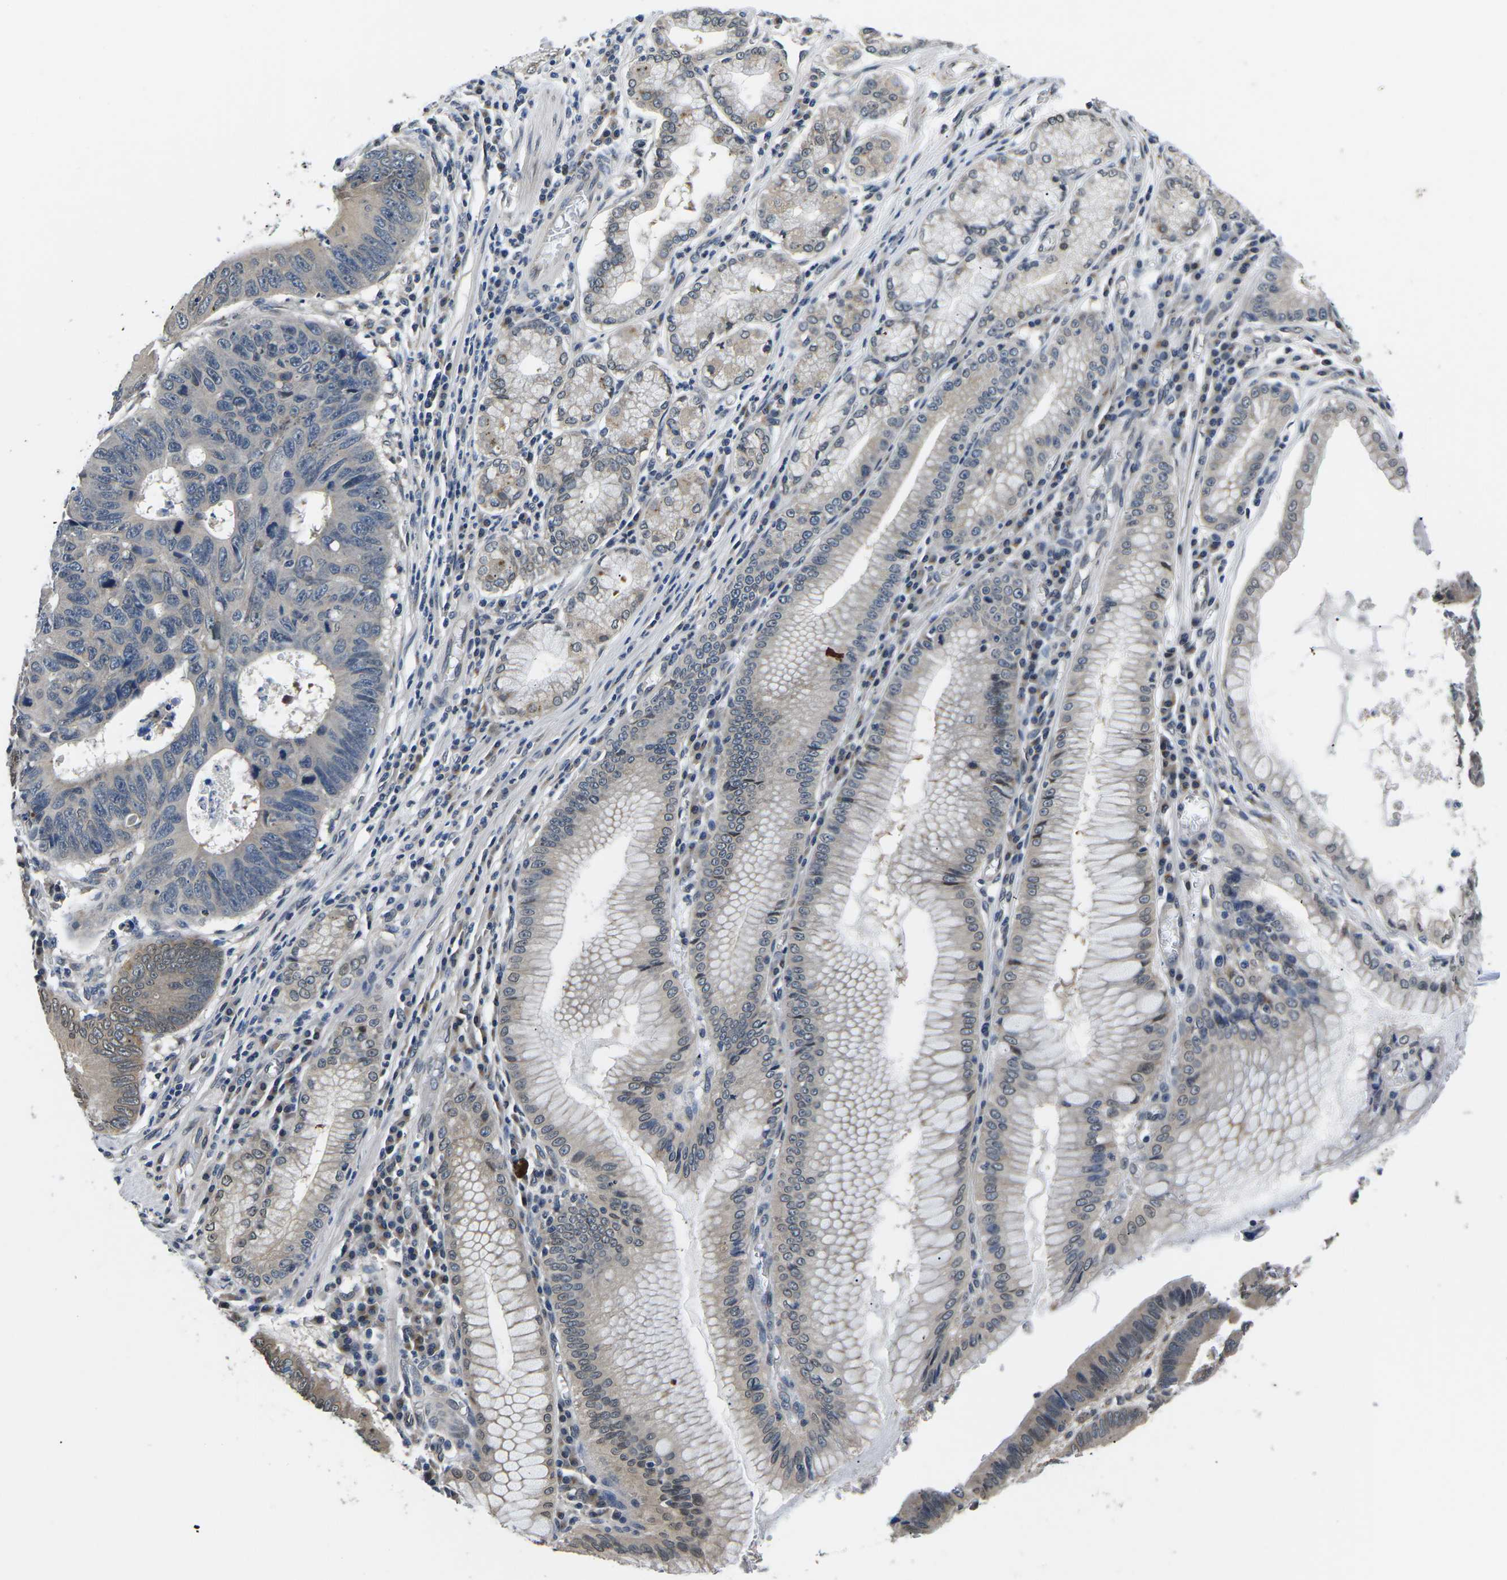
{"staining": {"intensity": "weak", "quantity": "<25%", "location": "cytoplasmic/membranous"}, "tissue": "stomach cancer", "cell_type": "Tumor cells", "image_type": "cancer", "snomed": [{"axis": "morphology", "description": "Adenocarcinoma, NOS"}, {"axis": "topography", "description": "Stomach"}], "caption": "A high-resolution micrograph shows immunohistochemistry (IHC) staining of stomach cancer, which shows no significant expression in tumor cells. Nuclei are stained in blue.", "gene": "SNX10", "patient": {"sex": "male", "age": 59}}